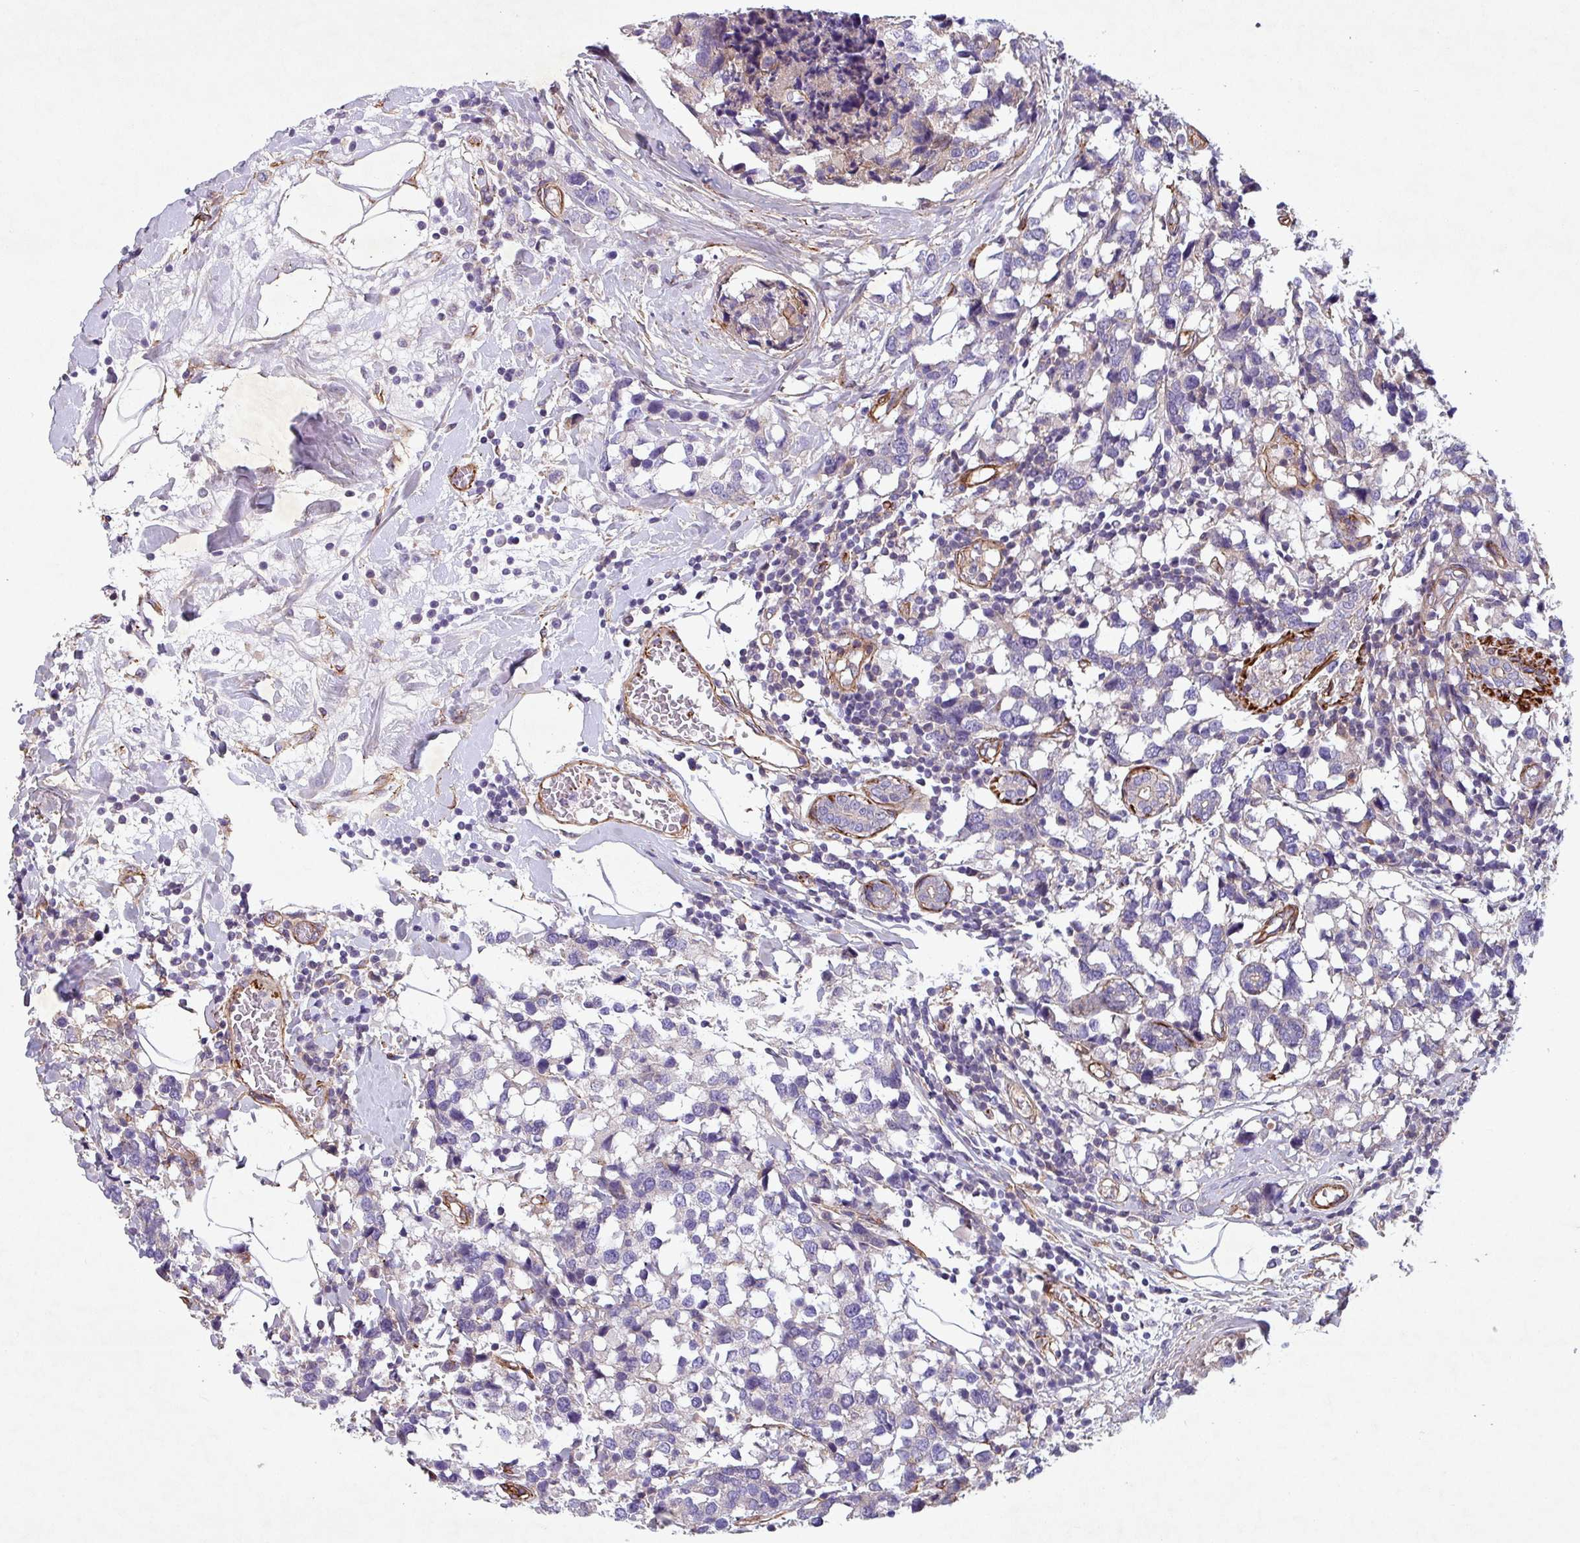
{"staining": {"intensity": "negative", "quantity": "none", "location": "none"}, "tissue": "breast cancer", "cell_type": "Tumor cells", "image_type": "cancer", "snomed": [{"axis": "morphology", "description": "Lobular carcinoma"}, {"axis": "topography", "description": "Breast"}], "caption": "This is an IHC micrograph of lobular carcinoma (breast). There is no staining in tumor cells.", "gene": "ATP2C2", "patient": {"sex": "female", "age": 59}}